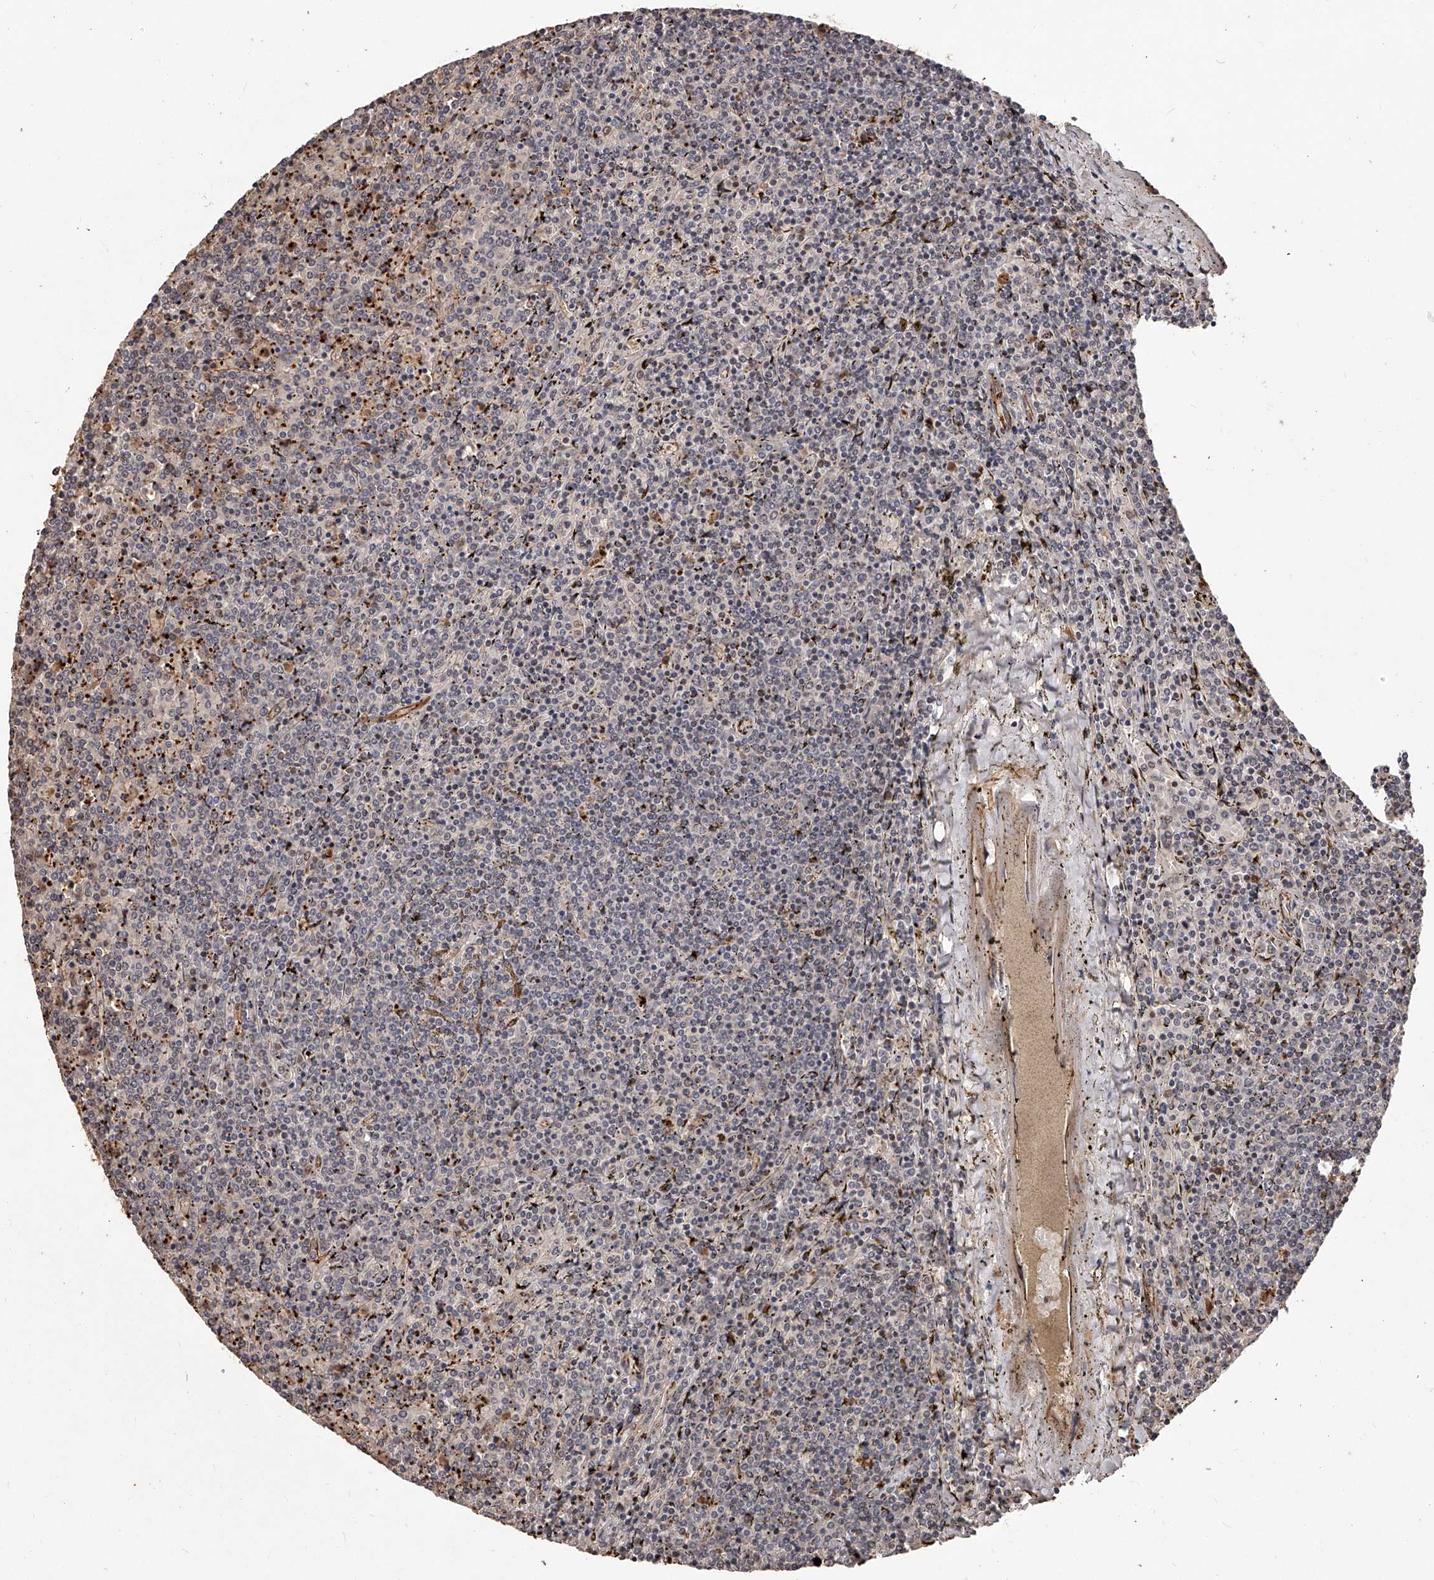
{"staining": {"intensity": "negative", "quantity": "none", "location": "none"}, "tissue": "lymphoma", "cell_type": "Tumor cells", "image_type": "cancer", "snomed": [{"axis": "morphology", "description": "Malignant lymphoma, non-Hodgkin's type, Low grade"}, {"axis": "topography", "description": "Spleen"}], "caption": "Tumor cells are negative for protein expression in human low-grade malignant lymphoma, non-Hodgkin's type. Nuclei are stained in blue.", "gene": "URGCP", "patient": {"sex": "female", "age": 19}}